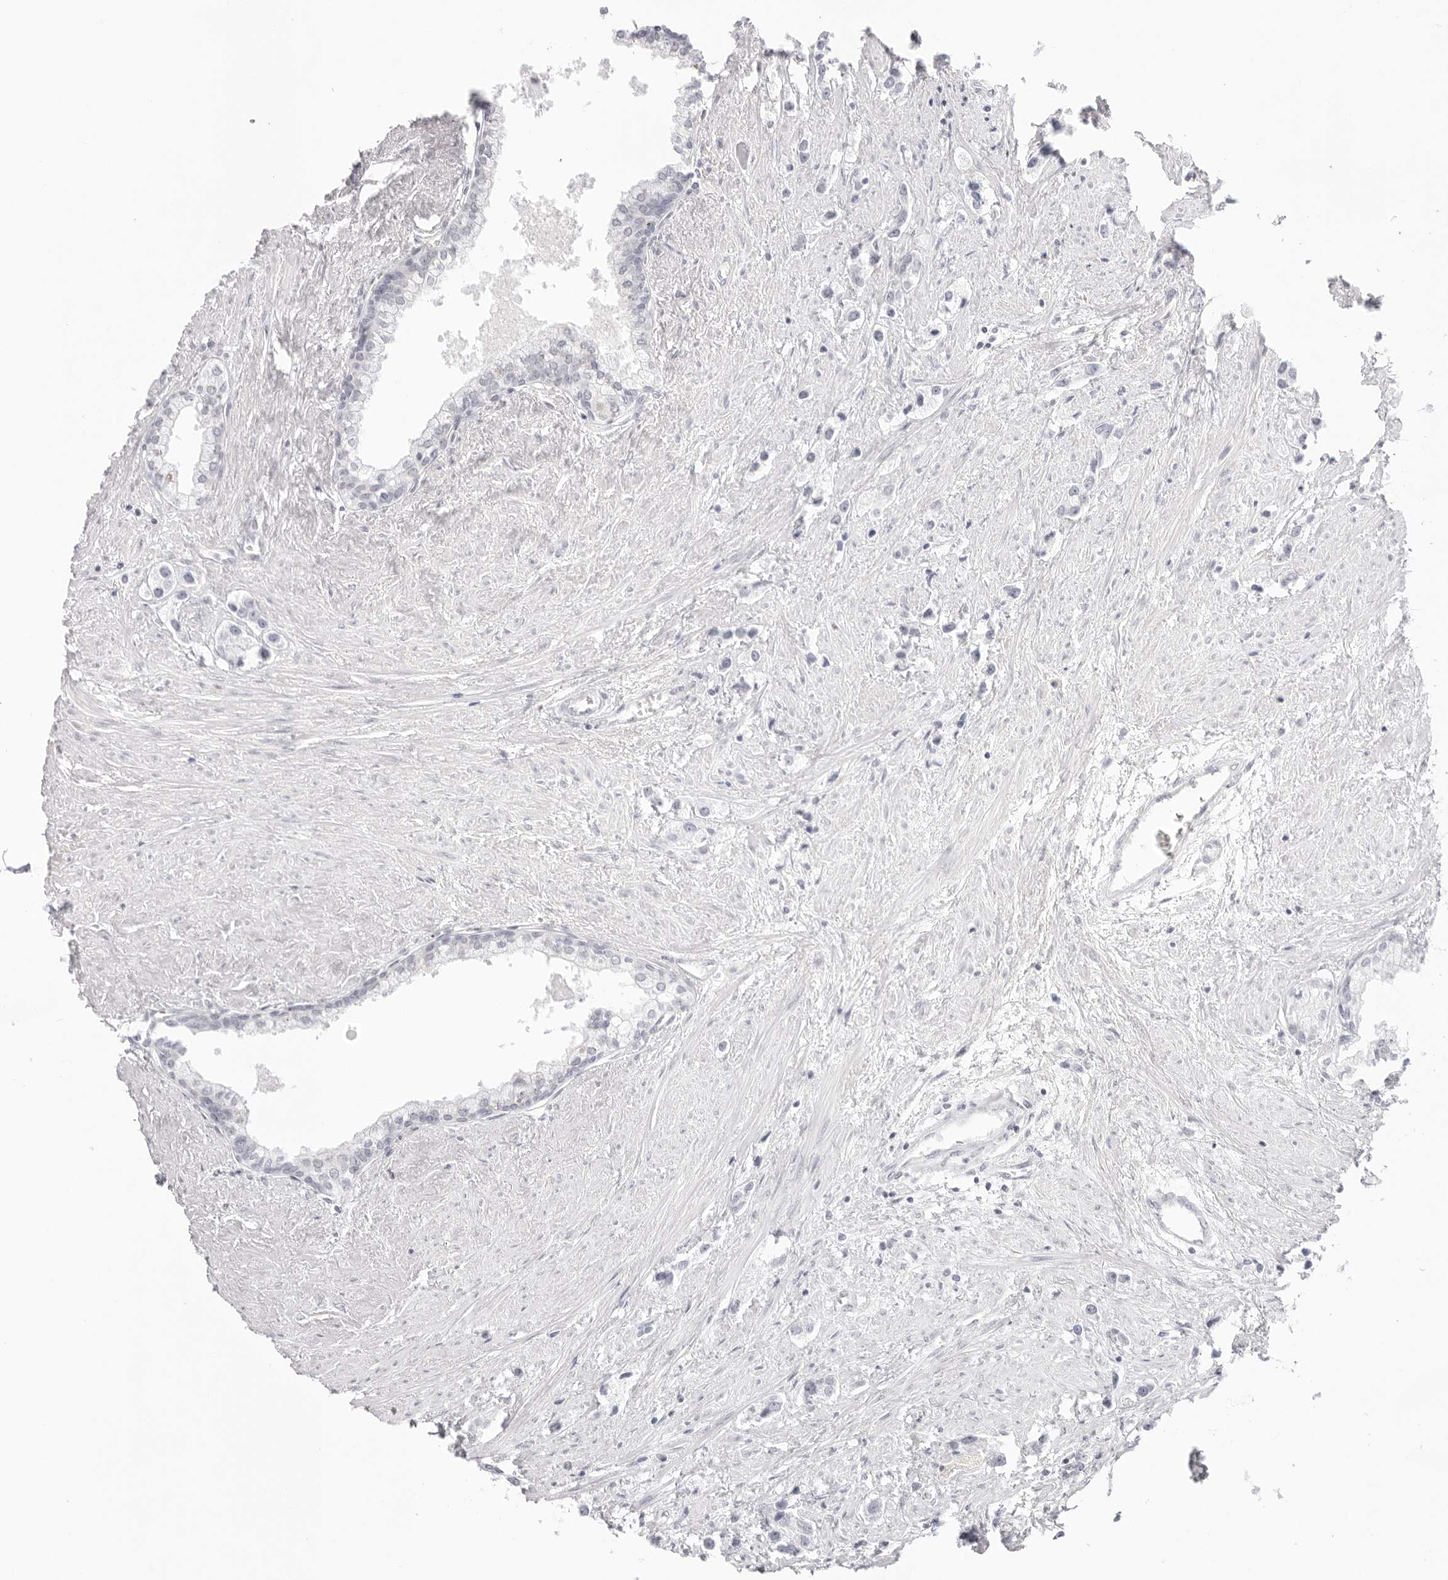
{"staining": {"intensity": "negative", "quantity": "none", "location": "none"}, "tissue": "prostate cancer", "cell_type": "Tumor cells", "image_type": "cancer", "snomed": [{"axis": "morphology", "description": "Adenocarcinoma, High grade"}, {"axis": "topography", "description": "Prostate"}], "caption": "Immunohistochemistry micrograph of neoplastic tissue: human prostate cancer (adenocarcinoma (high-grade)) stained with DAB (3,3'-diaminobenzidine) reveals no significant protein expression in tumor cells.", "gene": "MED18", "patient": {"sex": "male", "age": 66}}